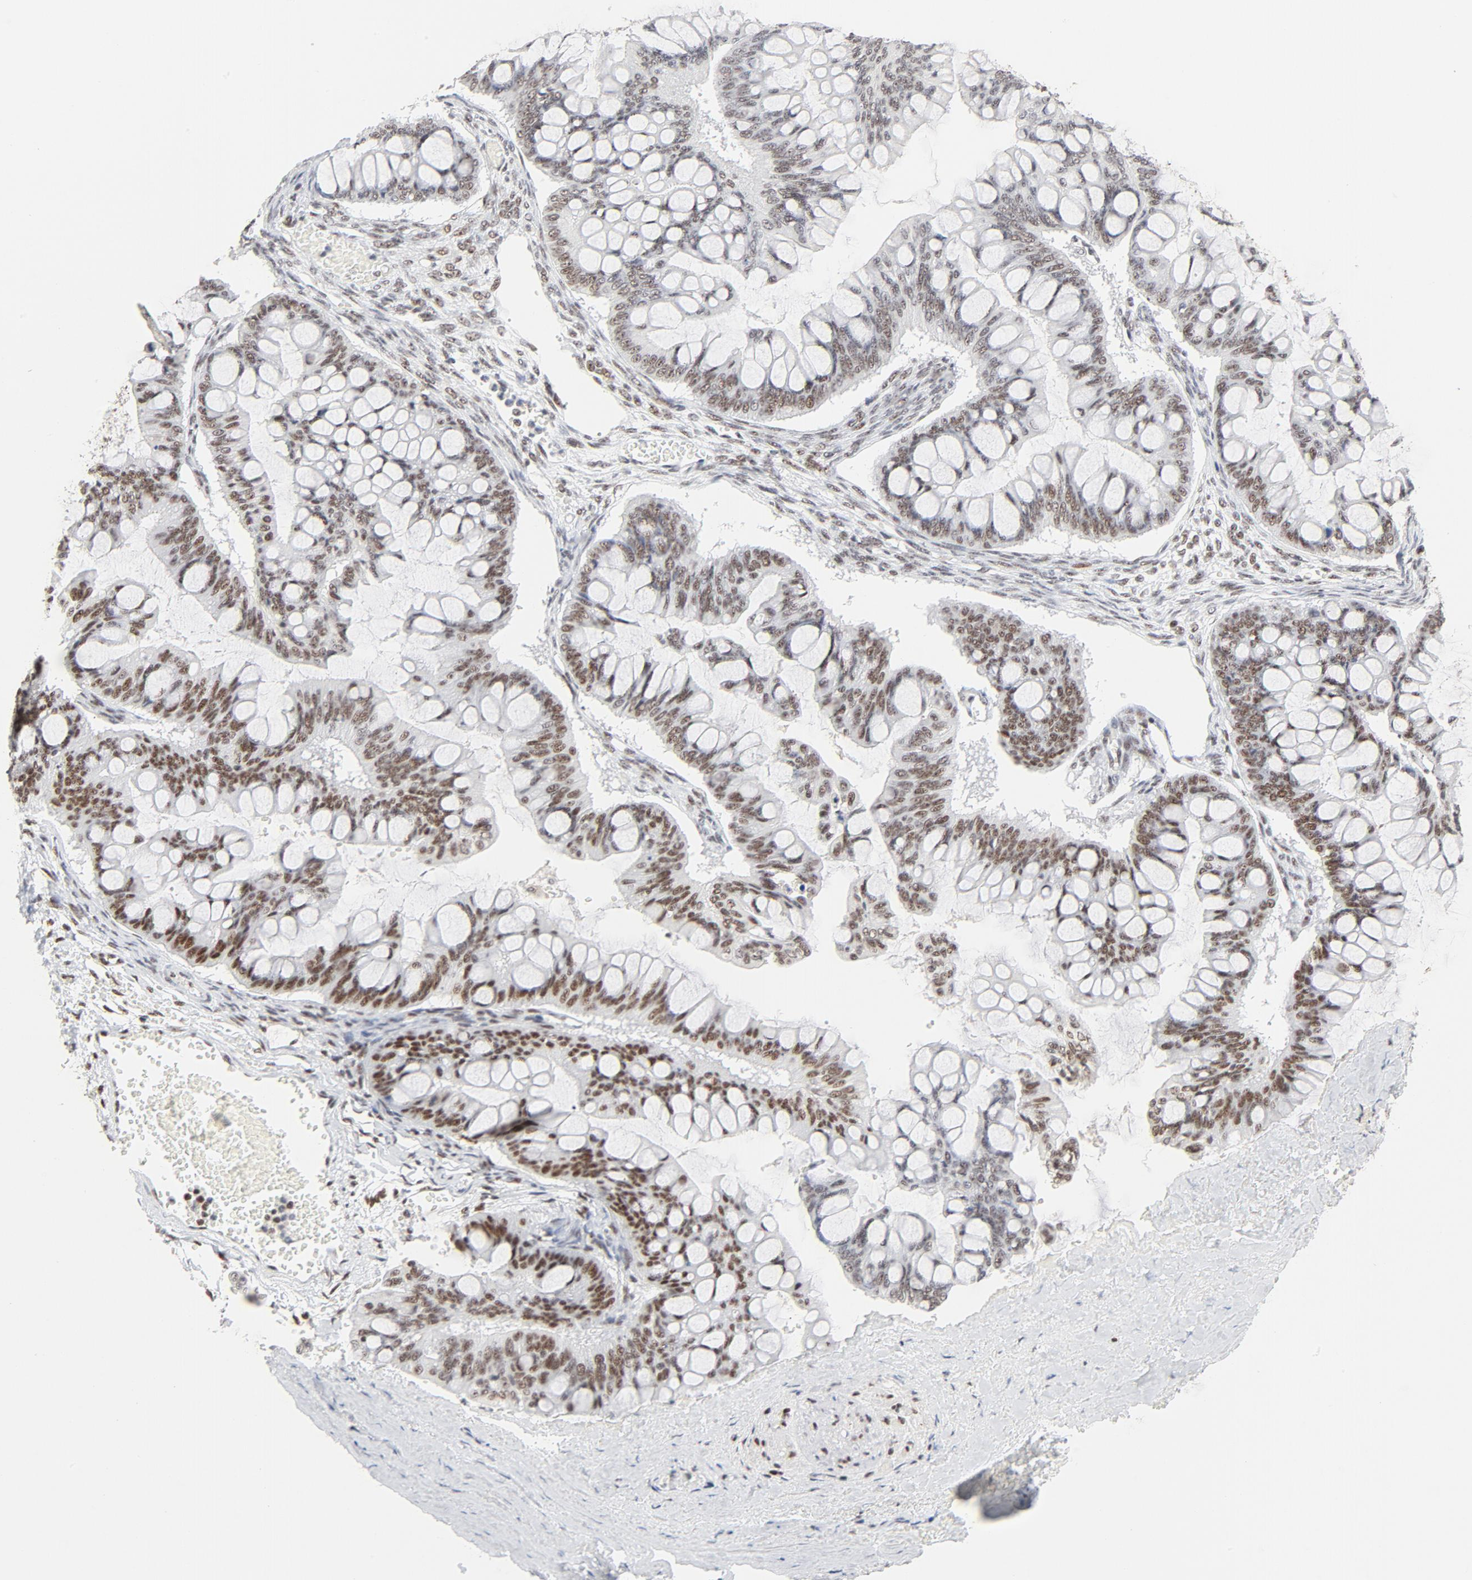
{"staining": {"intensity": "moderate", "quantity": ">75%", "location": "nuclear"}, "tissue": "ovarian cancer", "cell_type": "Tumor cells", "image_type": "cancer", "snomed": [{"axis": "morphology", "description": "Cystadenocarcinoma, mucinous, NOS"}, {"axis": "topography", "description": "Ovary"}], "caption": "DAB (3,3'-diaminobenzidine) immunohistochemical staining of ovarian cancer reveals moderate nuclear protein staining in about >75% of tumor cells. (IHC, brightfield microscopy, high magnification).", "gene": "GTF2H1", "patient": {"sex": "female", "age": 73}}